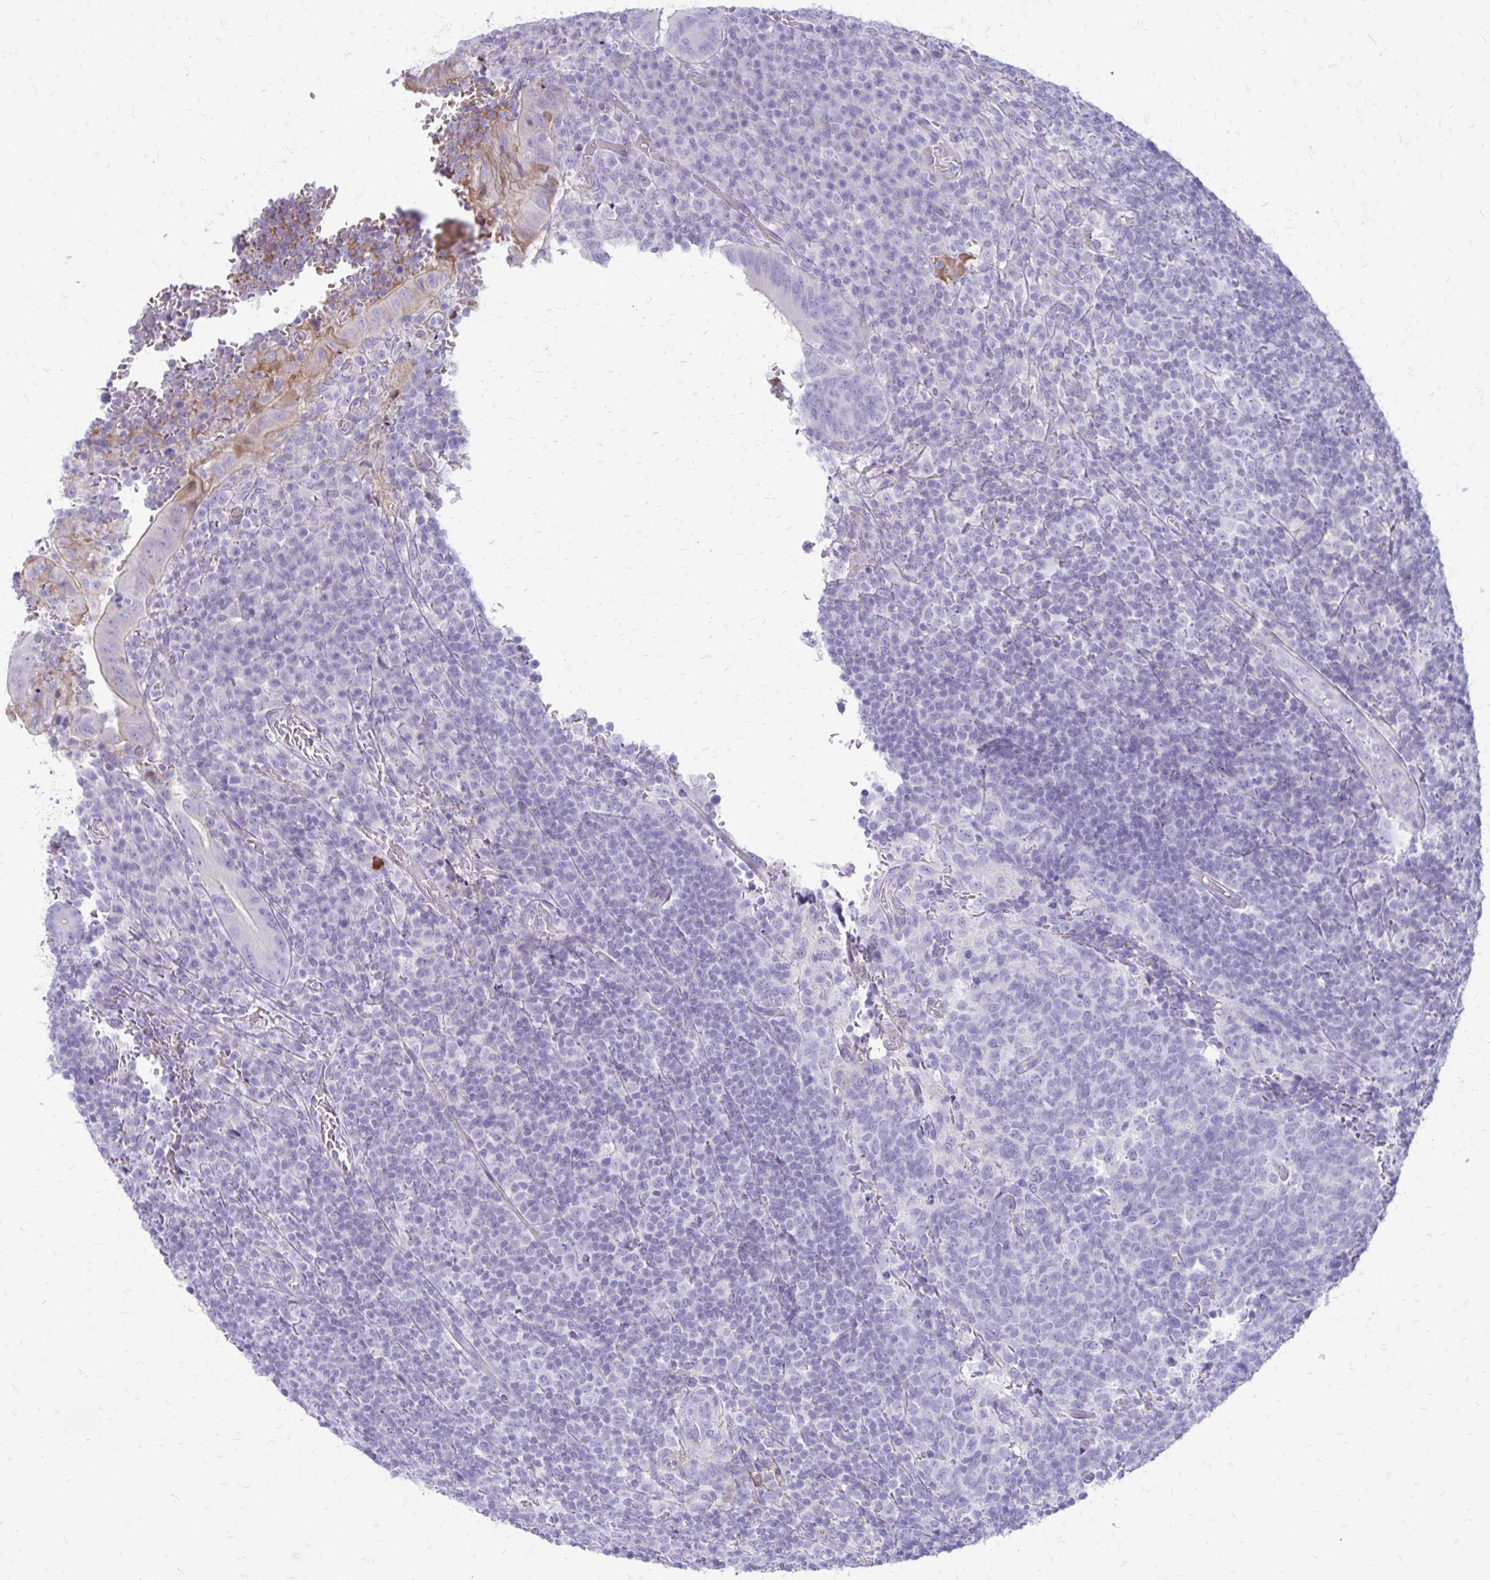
{"staining": {"intensity": "weak", "quantity": "<25%", "location": "cytoplasmic/membranous"}, "tissue": "appendix", "cell_type": "Glandular cells", "image_type": "normal", "snomed": [{"axis": "morphology", "description": "Normal tissue, NOS"}, {"axis": "topography", "description": "Appendix"}], "caption": "Normal appendix was stained to show a protein in brown. There is no significant positivity in glandular cells.", "gene": "SIGLEC11", "patient": {"sex": "male", "age": 18}}